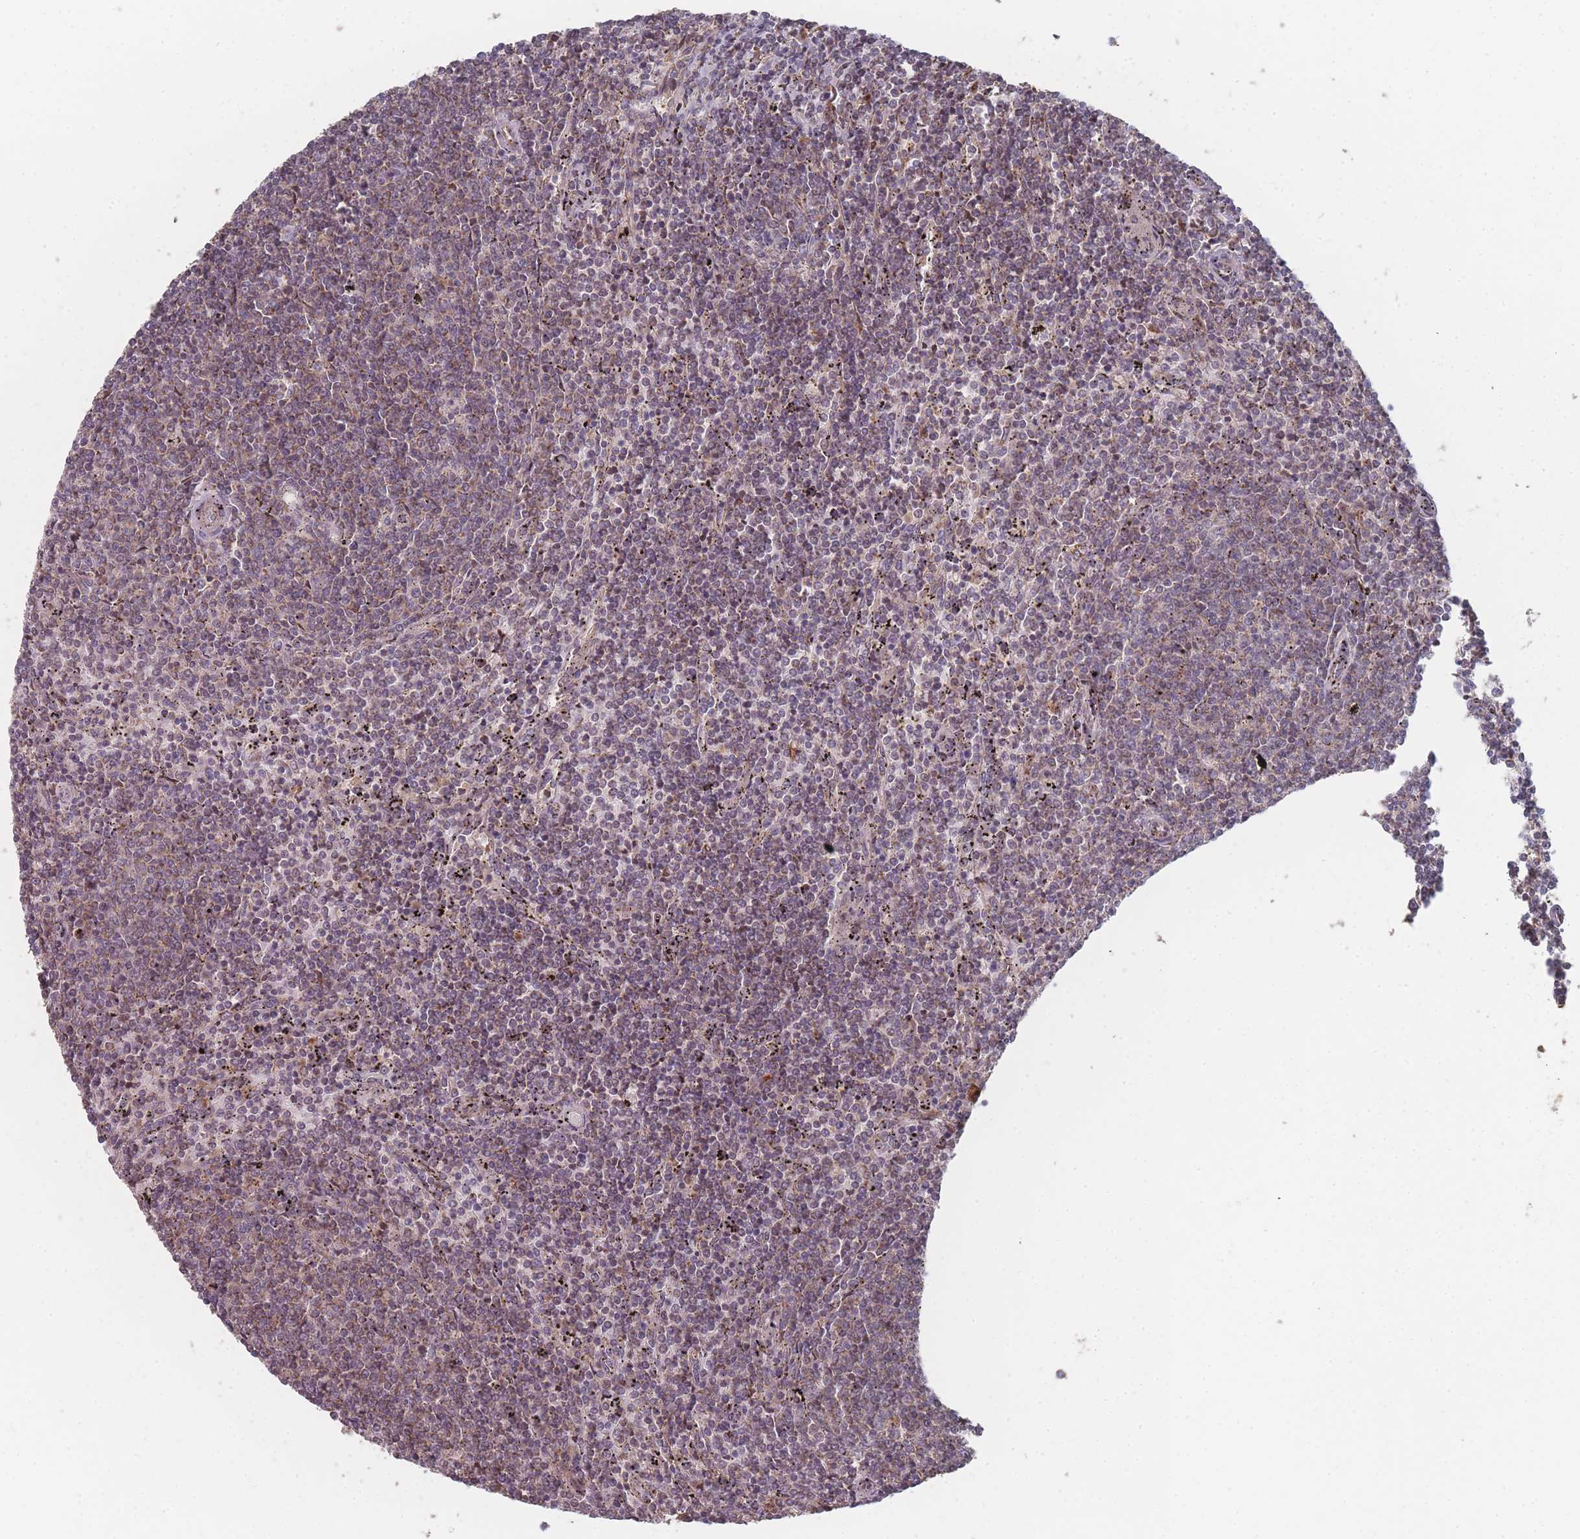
{"staining": {"intensity": "weak", "quantity": "<25%", "location": "cytoplasmic/membranous"}, "tissue": "lymphoma", "cell_type": "Tumor cells", "image_type": "cancer", "snomed": [{"axis": "morphology", "description": "Malignant lymphoma, non-Hodgkin's type, Low grade"}, {"axis": "topography", "description": "Spleen"}], "caption": "Lymphoma was stained to show a protein in brown. There is no significant expression in tumor cells.", "gene": "PSMB3", "patient": {"sex": "female", "age": 50}}